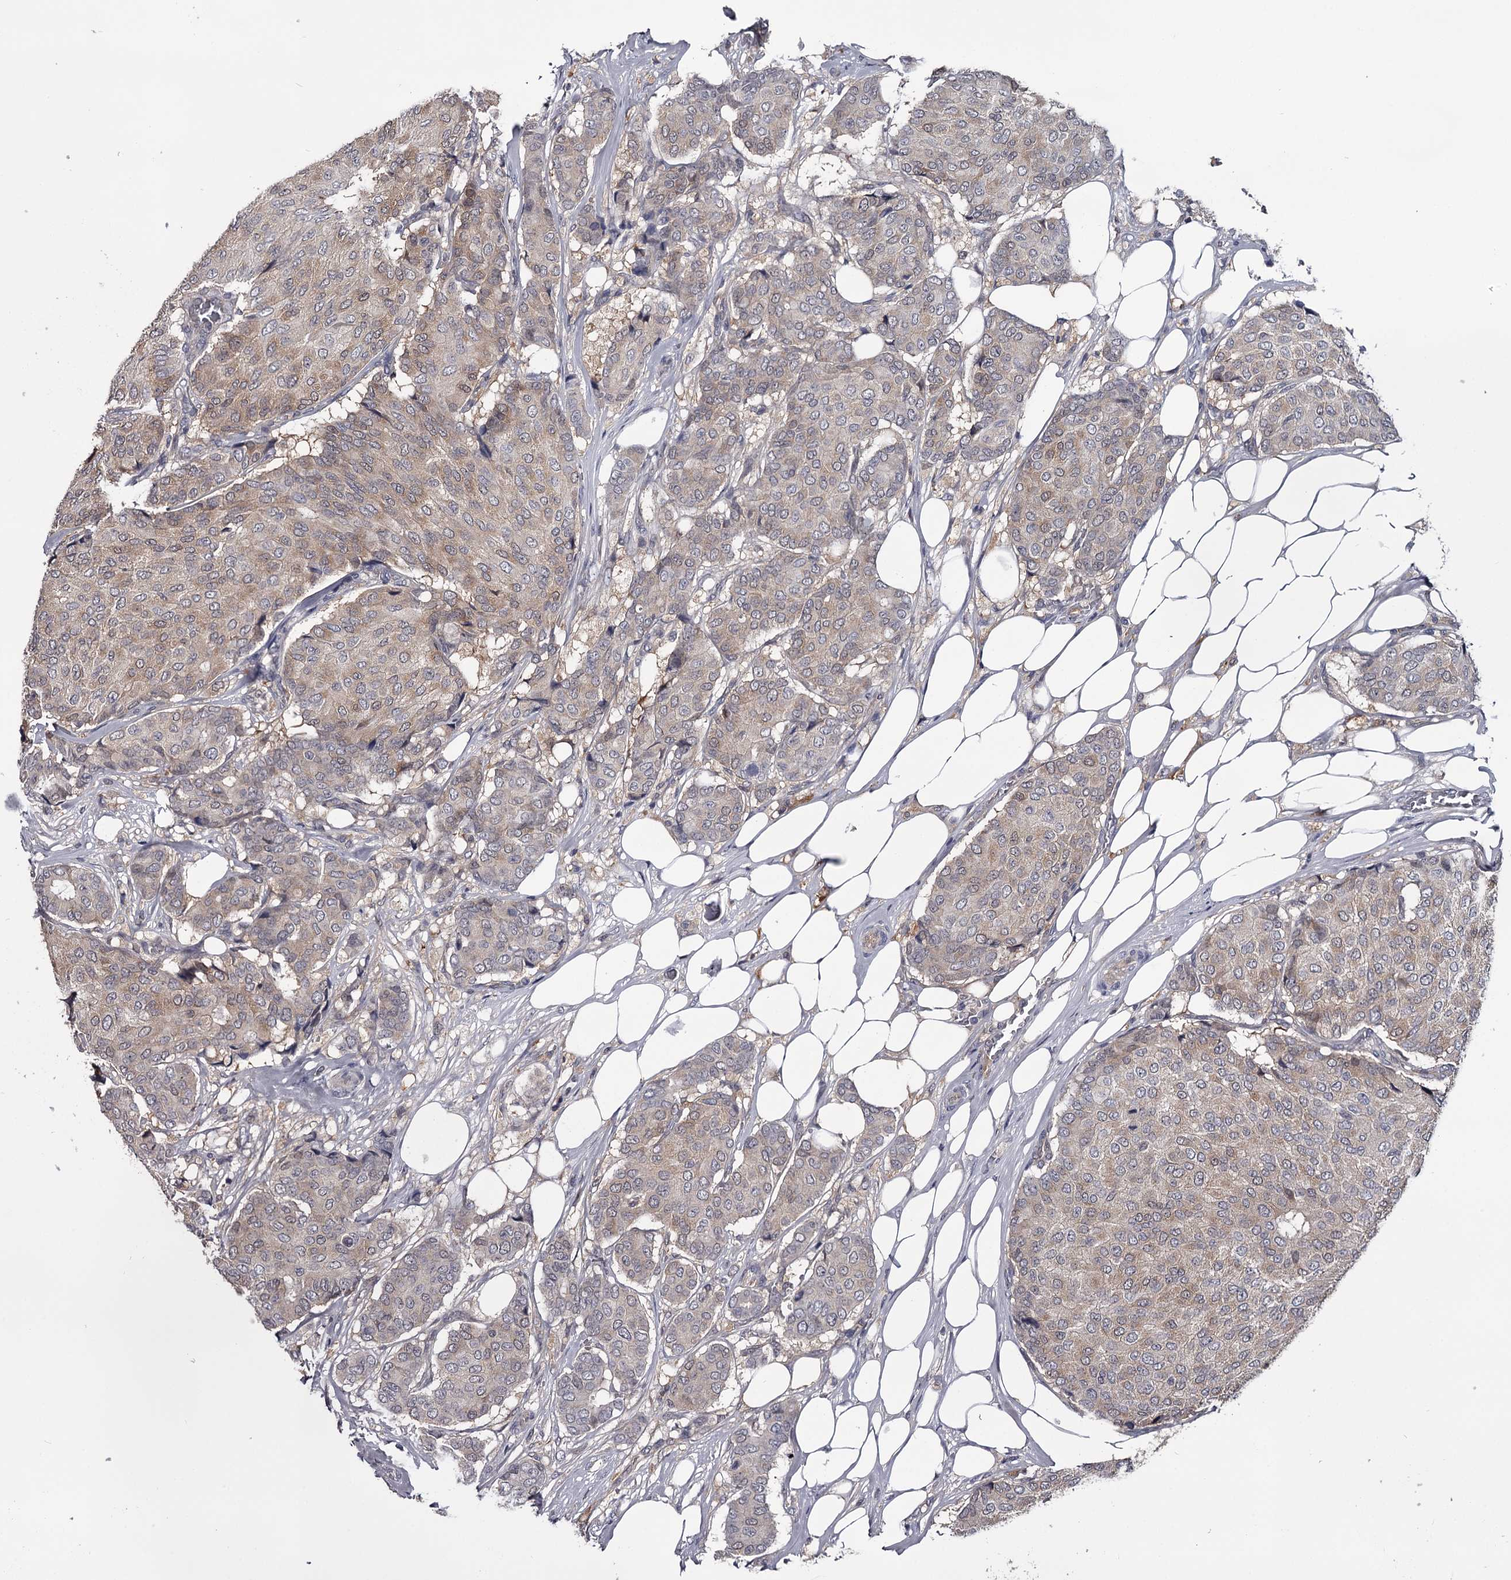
{"staining": {"intensity": "weak", "quantity": "25%-75%", "location": "cytoplasmic/membranous,nuclear"}, "tissue": "breast cancer", "cell_type": "Tumor cells", "image_type": "cancer", "snomed": [{"axis": "morphology", "description": "Duct carcinoma"}, {"axis": "topography", "description": "Breast"}], "caption": "Breast cancer (intraductal carcinoma) stained with DAB (3,3'-diaminobenzidine) immunohistochemistry displays low levels of weak cytoplasmic/membranous and nuclear expression in about 25%-75% of tumor cells.", "gene": "GSTO1", "patient": {"sex": "female", "age": 75}}